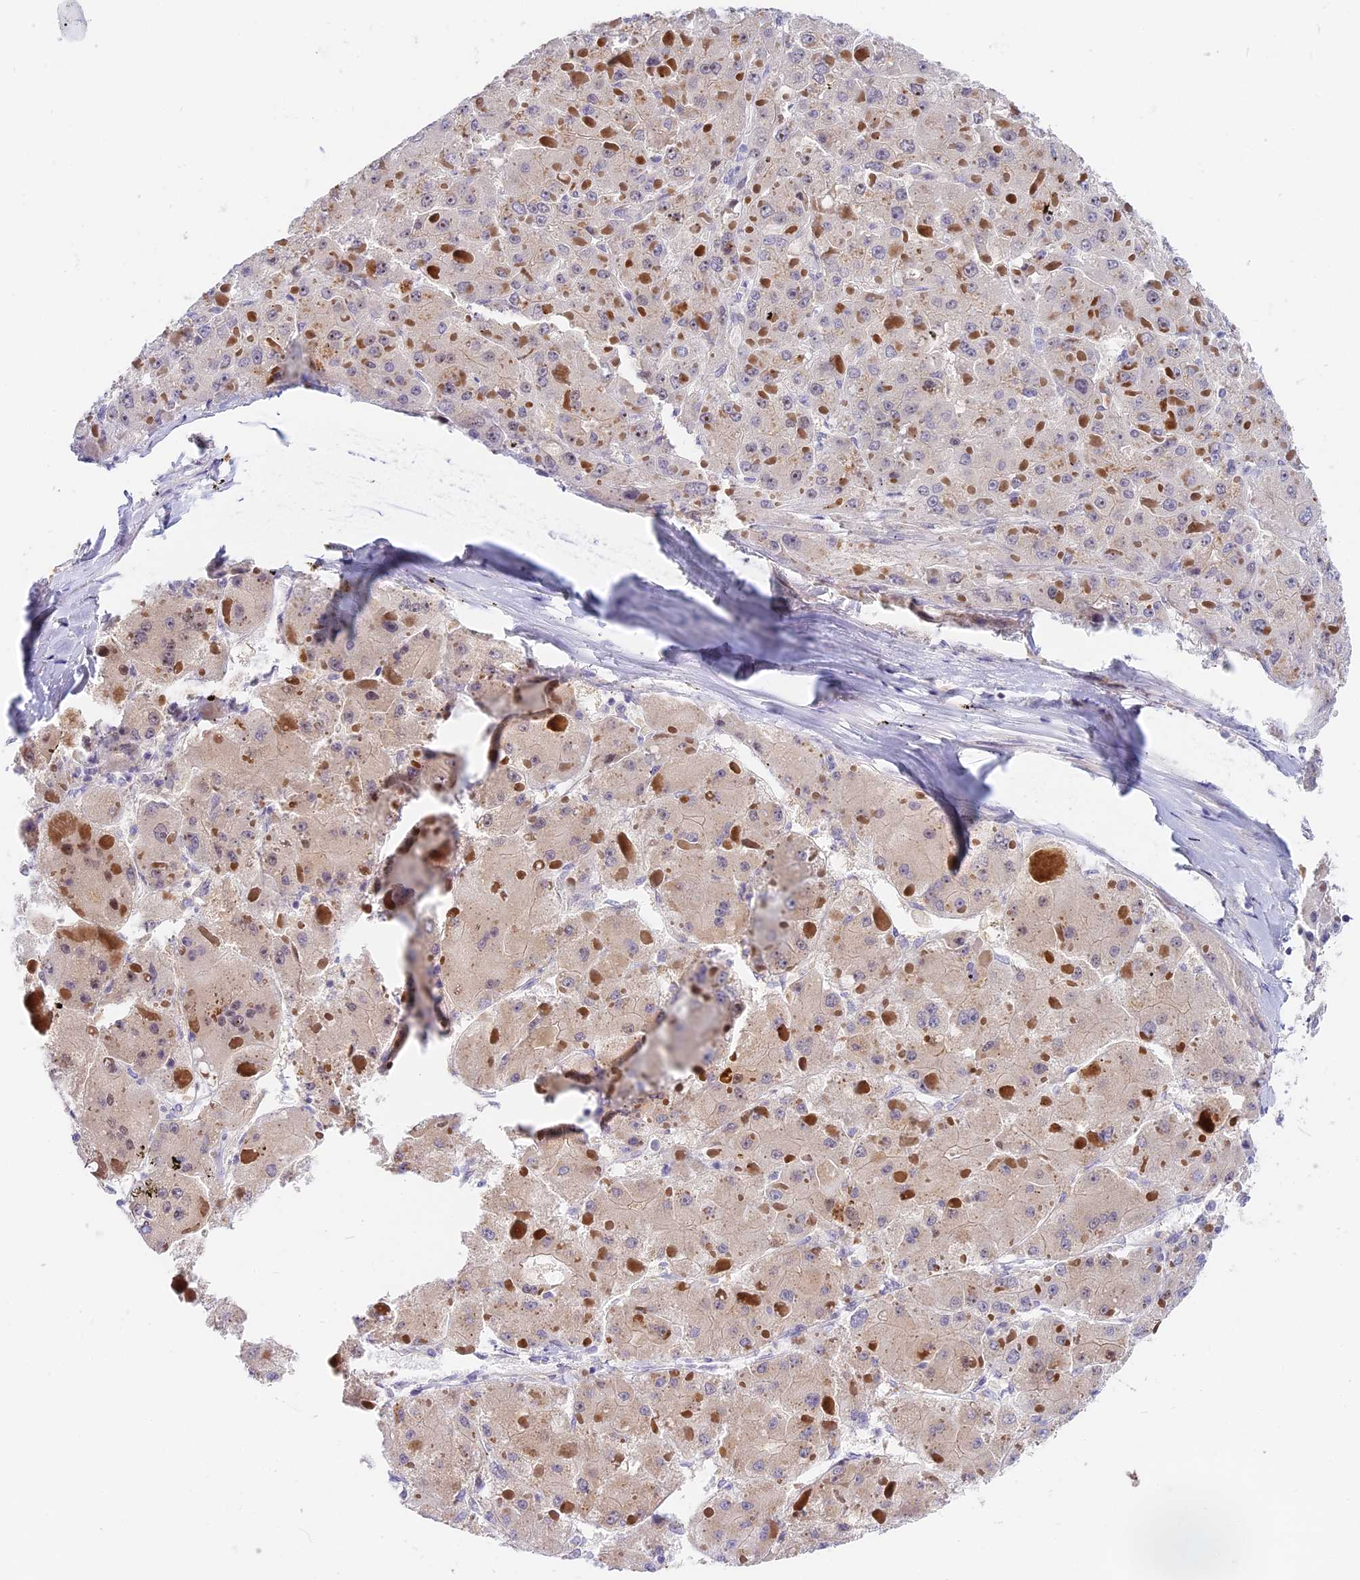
{"staining": {"intensity": "negative", "quantity": "none", "location": "none"}, "tissue": "liver cancer", "cell_type": "Tumor cells", "image_type": "cancer", "snomed": [{"axis": "morphology", "description": "Carcinoma, Hepatocellular, NOS"}, {"axis": "topography", "description": "Liver"}], "caption": "An image of liver hepatocellular carcinoma stained for a protein reveals no brown staining in tumor cells.", "gene": "MIDN", "patient": {"sex": "female", "age": 73}}